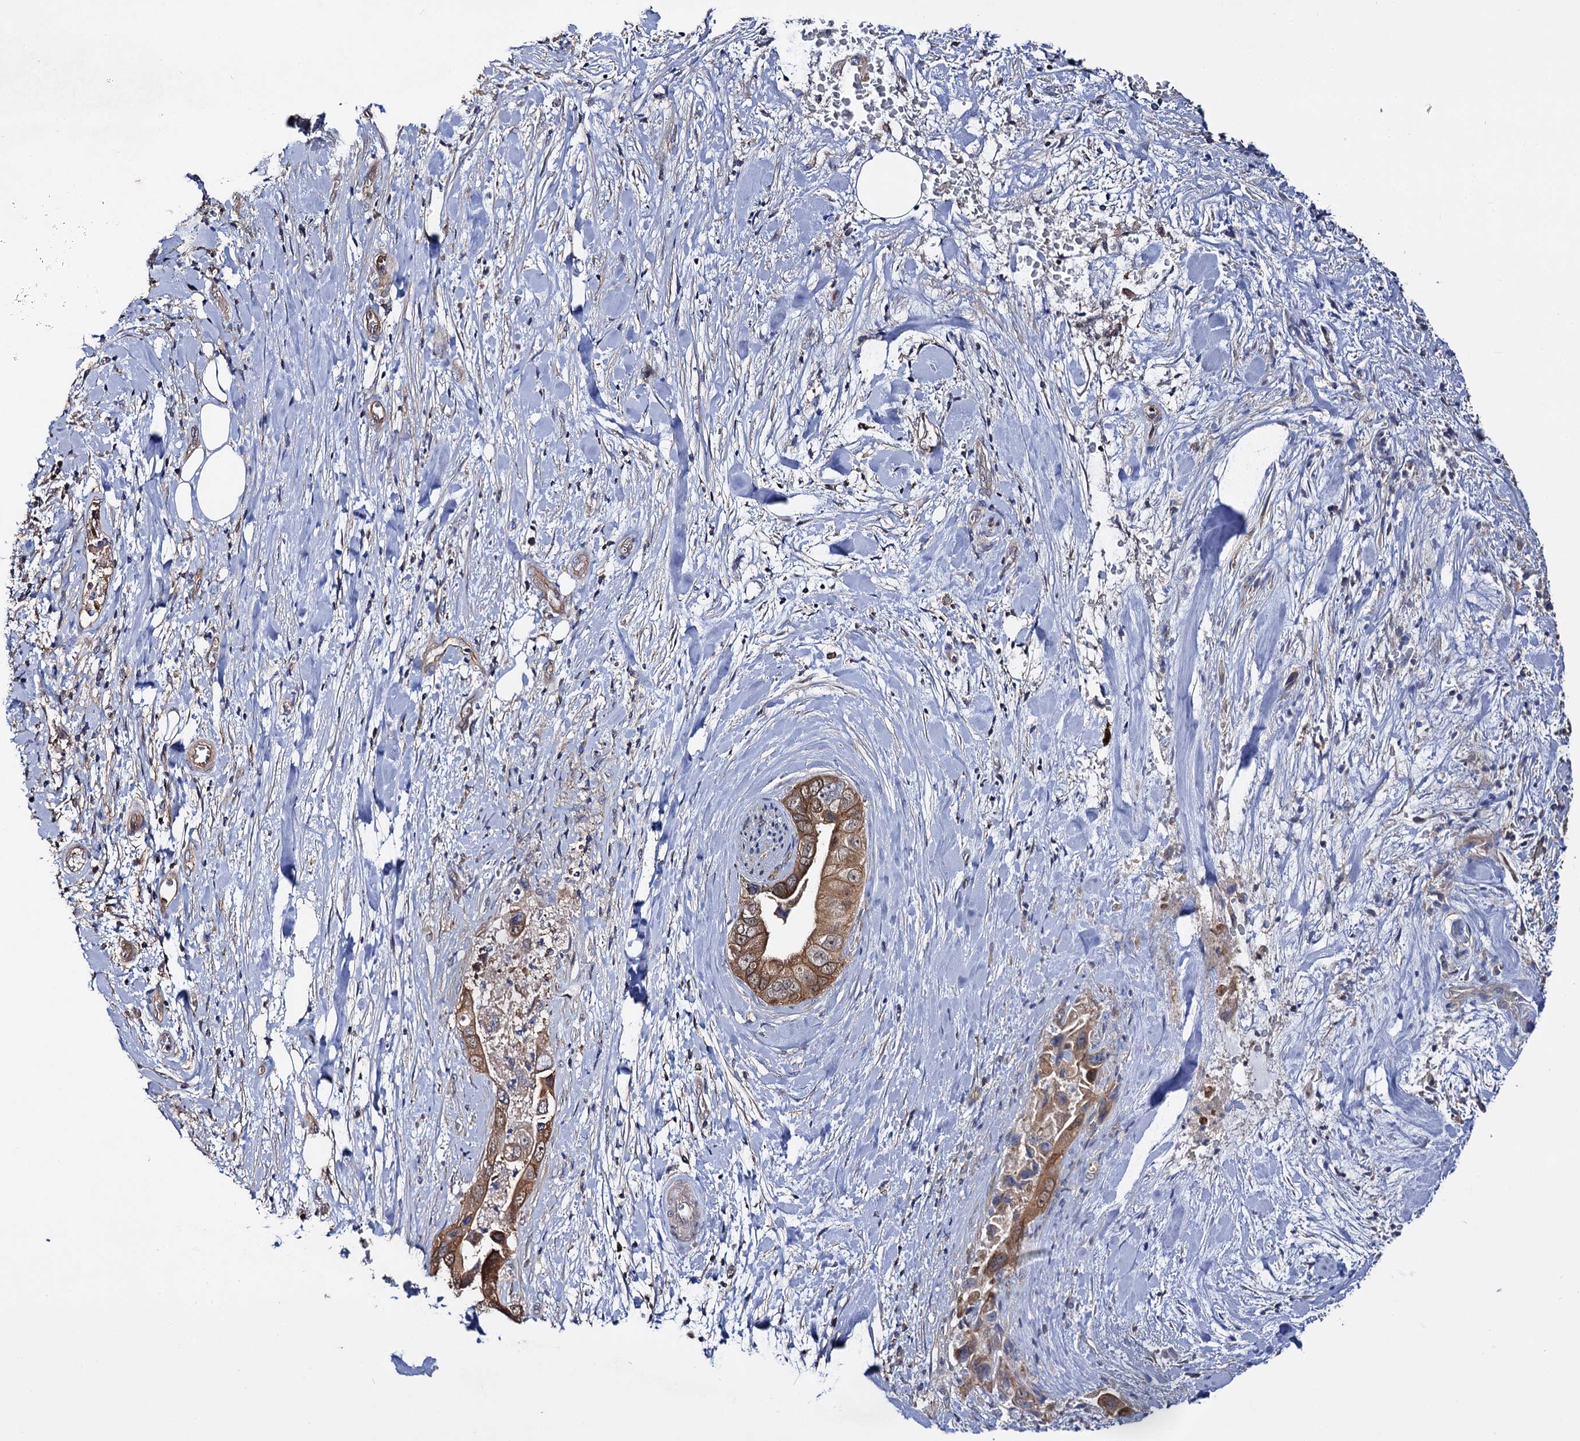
{"staining": {"intensity": "moderate", "quantity": ">75%", "location": "cytoplasmic/membranous"}, "tissue": "pancreatic cancer", "cell_type": "Tumor cells", "image_type": "cancer", "snomed": [{"axis": "morphology", "description": "Adenocarcinoma, NOS"}, {"axis": "topography", "description": "Pancreas"}], "caption": "There is medium levels of moderate cytoplasmic/membranous staining in tumor cells of adenocarcinoma (pancreatic), as demonstrated by immunohistochemical staining (brown color).", "gene": "IDI1", "patient": {"sex": "female", "age": 78}}